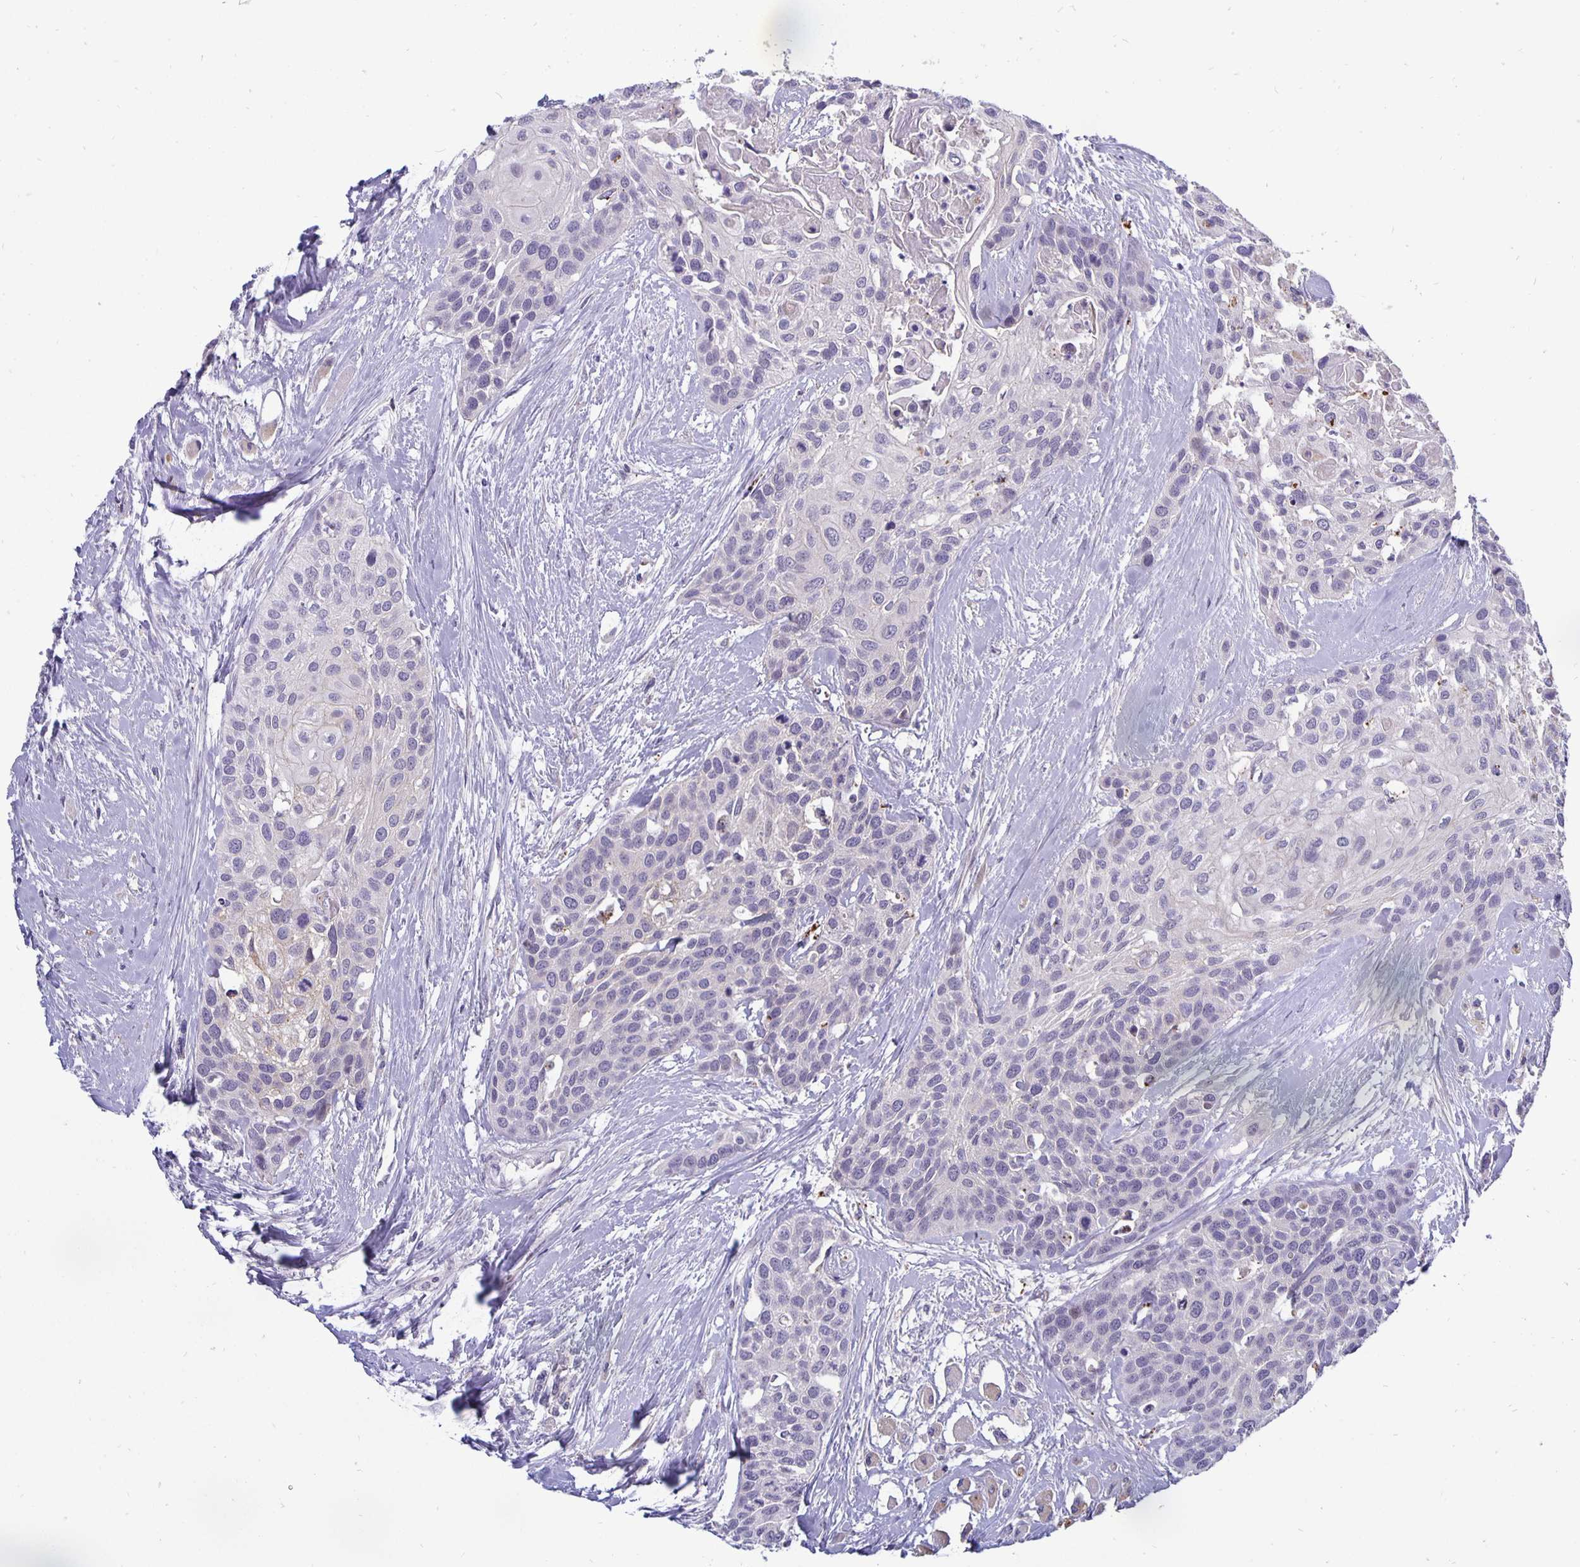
{"staining": {"intensity": "negative", "quantity": "none", "location": "none"}, "tissue": "head and neck cancer", "cell_type": "Tumor cells", "image_type": "cancer", "snomed": [{"axis": "morphology", "description": "Squamous cell carcinoma, NOS"}, {"axis": "topography", "description": "Head-Neck"}], "caption": "Immunohistochemistry (IHC) of human head and neck squamous cell carcinoma displays no expression in tumor cells.", "gene": "ERBB2", "patient": {"sex": "female", "age": 50}}